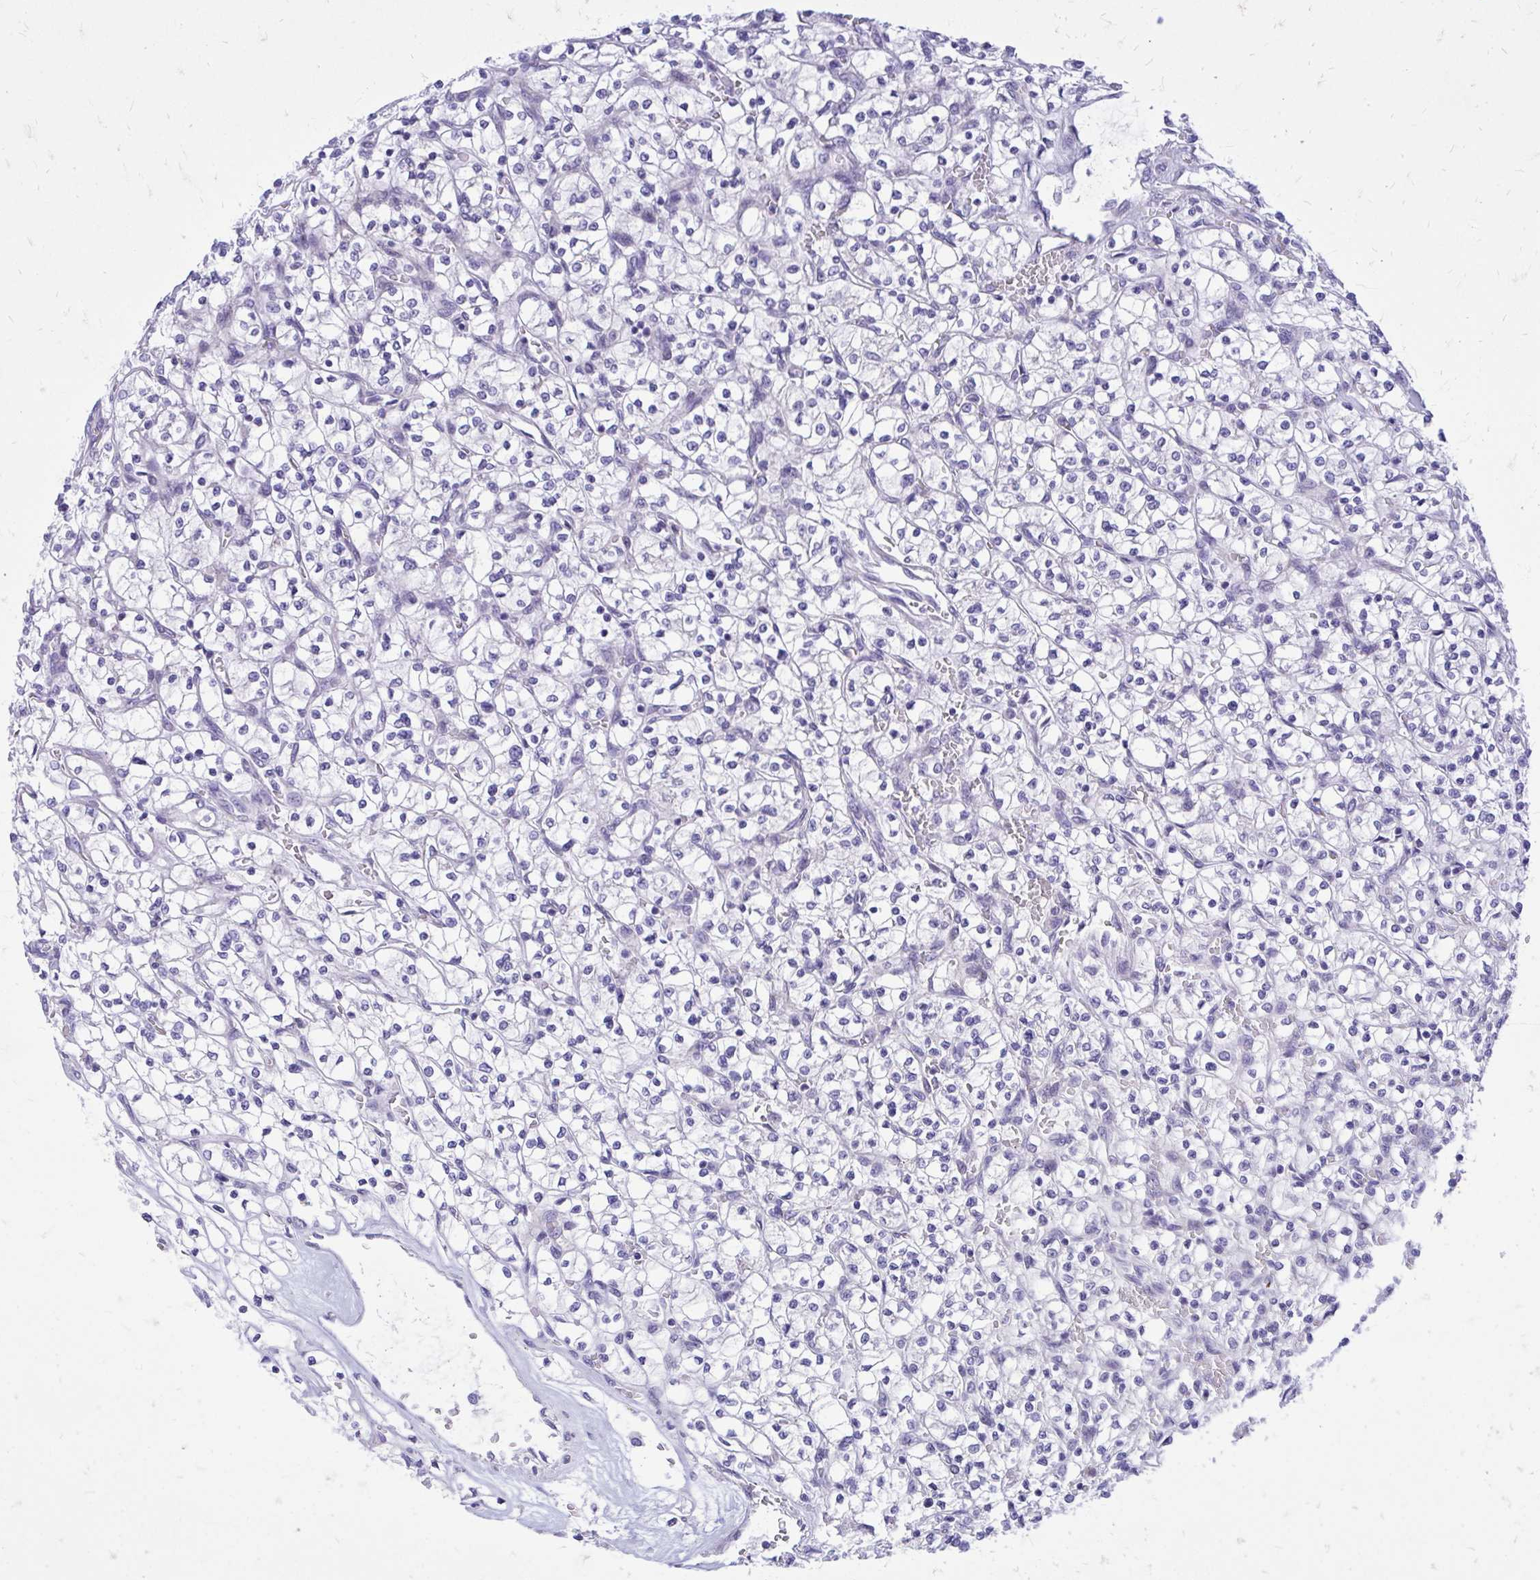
{"staining": {"intensity": "negative", "quantity": "none", "location": "none"}, "tissue": "renal cancer", "cell_type": "Tumor cells", "image_type": "cancer", "snomed": [{"axis": "morphology", "description": "Adenocarcinoma, NOS"}, {"axis": "topography", "description": "Kidney"}], "caption": "DAB immunohistochemical staining of adenocarcinoma (renal) displays no significant staining in tumor cells. The staining is performed using DAB brown chromogen with nuclei counter-stained in using hematoxylin.", "gene": "ADAMTSL1", "patient": {"sex": "female", "age": 64}}